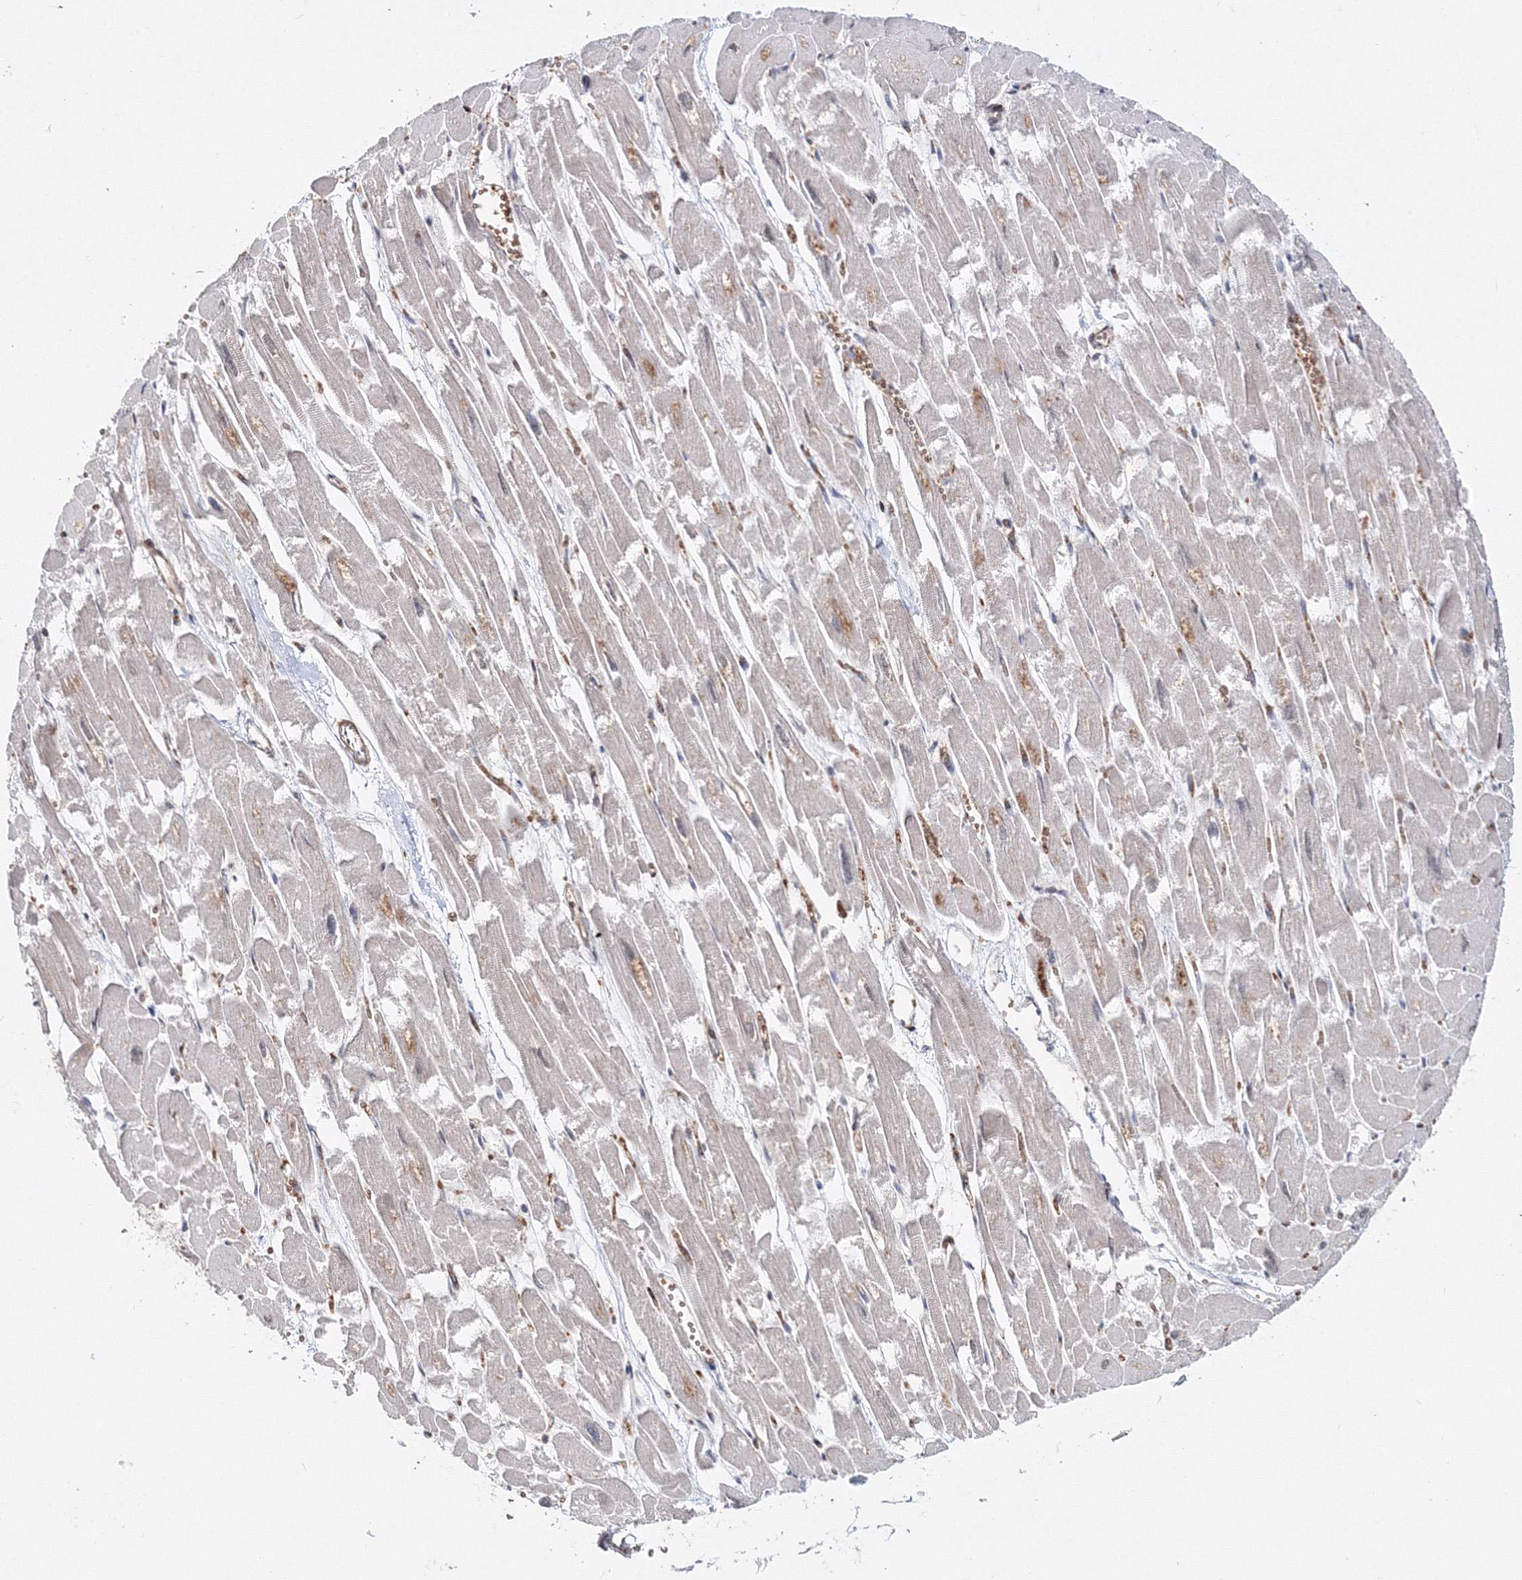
{"staining": {"intensity": "moderate", "quantity": "<25%", "location": "cytoplasmic/membranous"}, "tissue": "heart muscle", "cell_type": "Cardiomyocytes", "image_type": "normal", "snomed": [{"axis": "morphology", "description": "Normal tissue, NOS"}, {"axis": "topography", "description": "Heart"}], "caption": "This is a histology image of immunohistochemistry staining of normal heart muscle, which shows moderate positivity in the cytoplasmic/membranous of cardiomyocytes.", "gene": "C11orf52", "patient": {"sex": "male", "age": 54}}